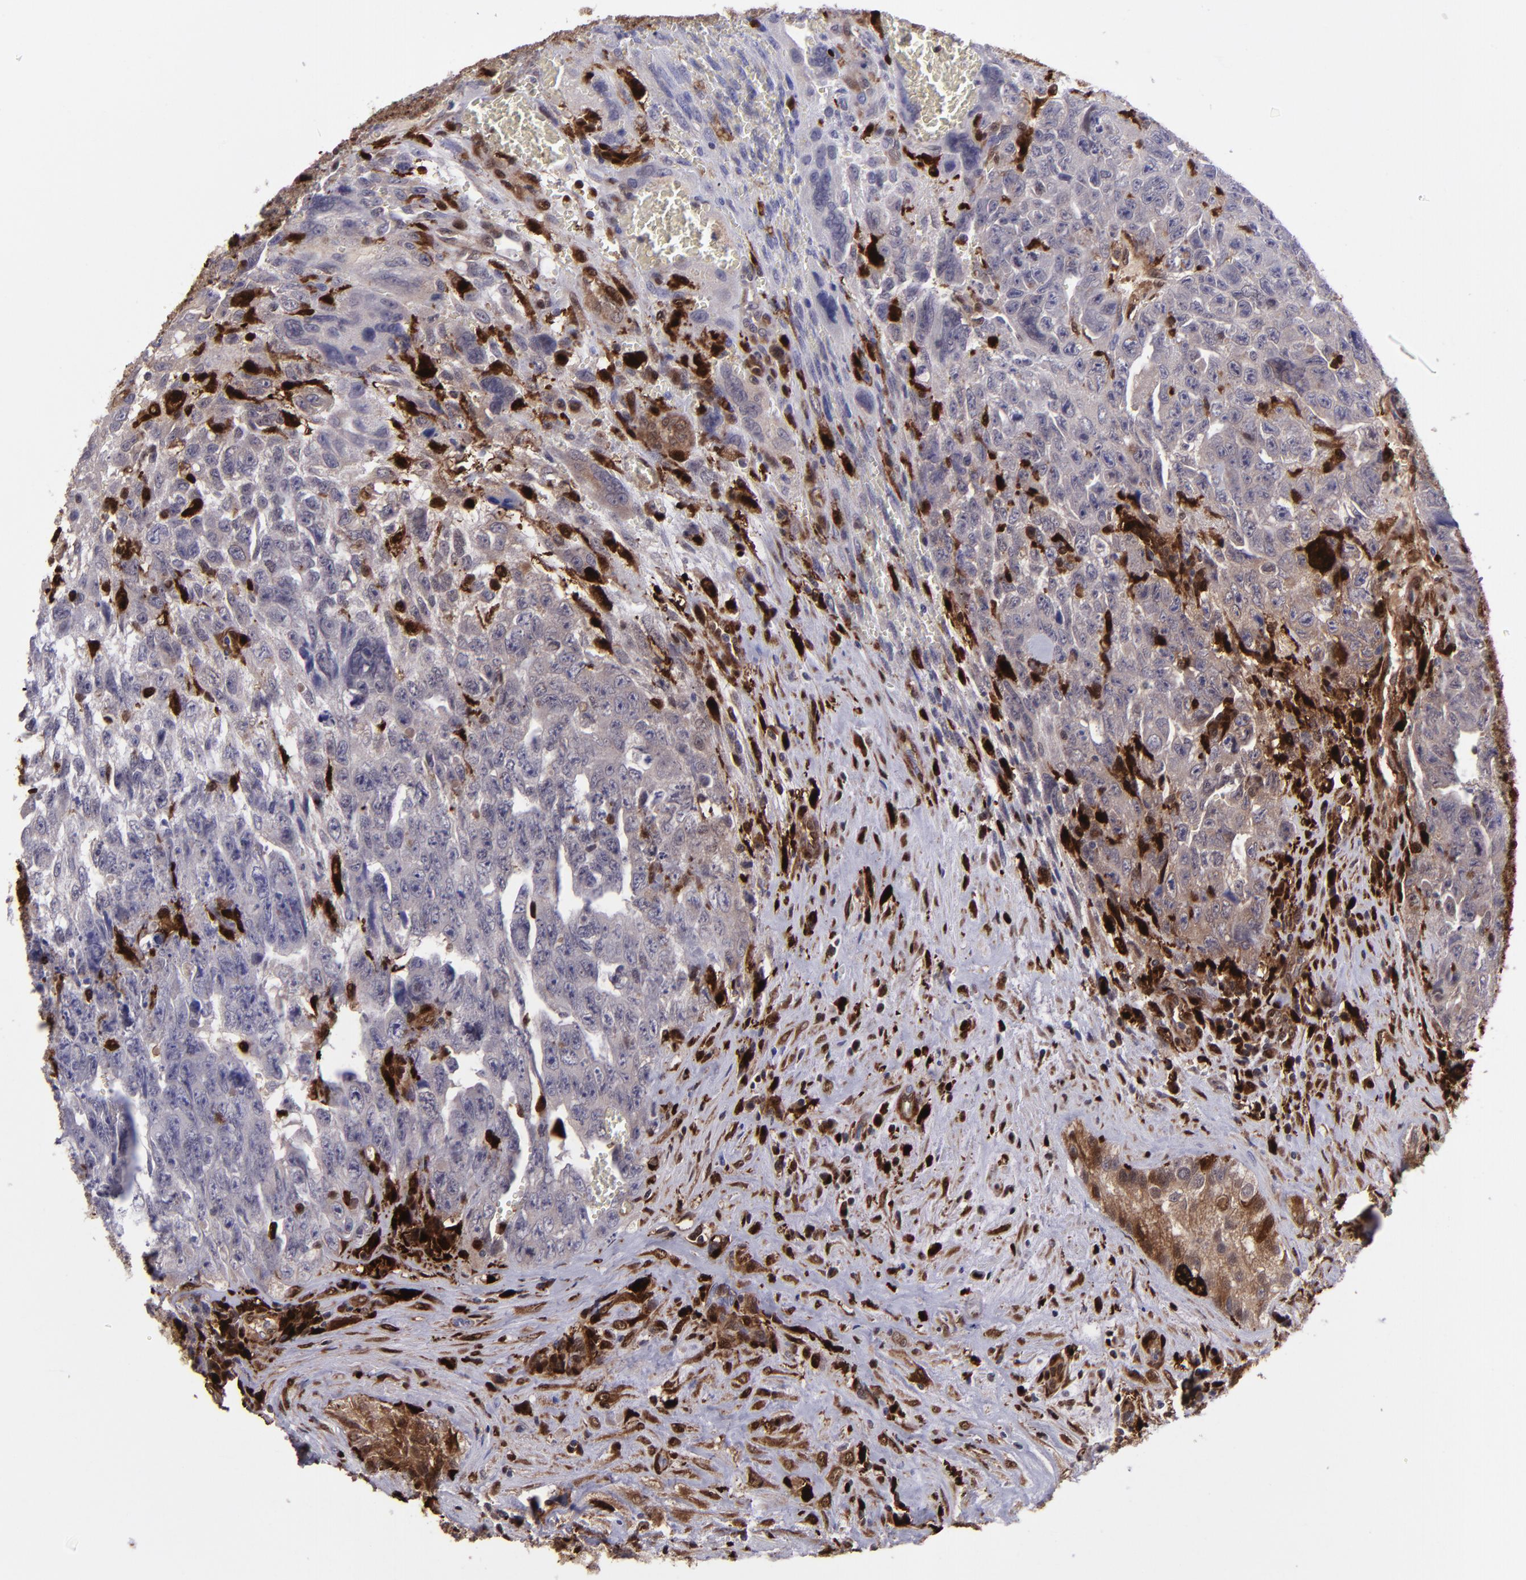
{"staining": {"intensity": "negative", "quantity": "none", "location": "none"}, "tissue": "testis cancer", "cell_type": "Tumor cells", "image_type": "cancer", "snomed": [{"axis": "morphology", "description": "Carcinoma, Embryonal, NOS"}, {"axis": "topography", "description": "Testis"}], "caption": "Micrograph shows no protein expression in tumor cells of testis cancer (embryonal carcinoma) tissue.", "gene": "TYMP", "patient": {"sex": "male", "age": 28}}